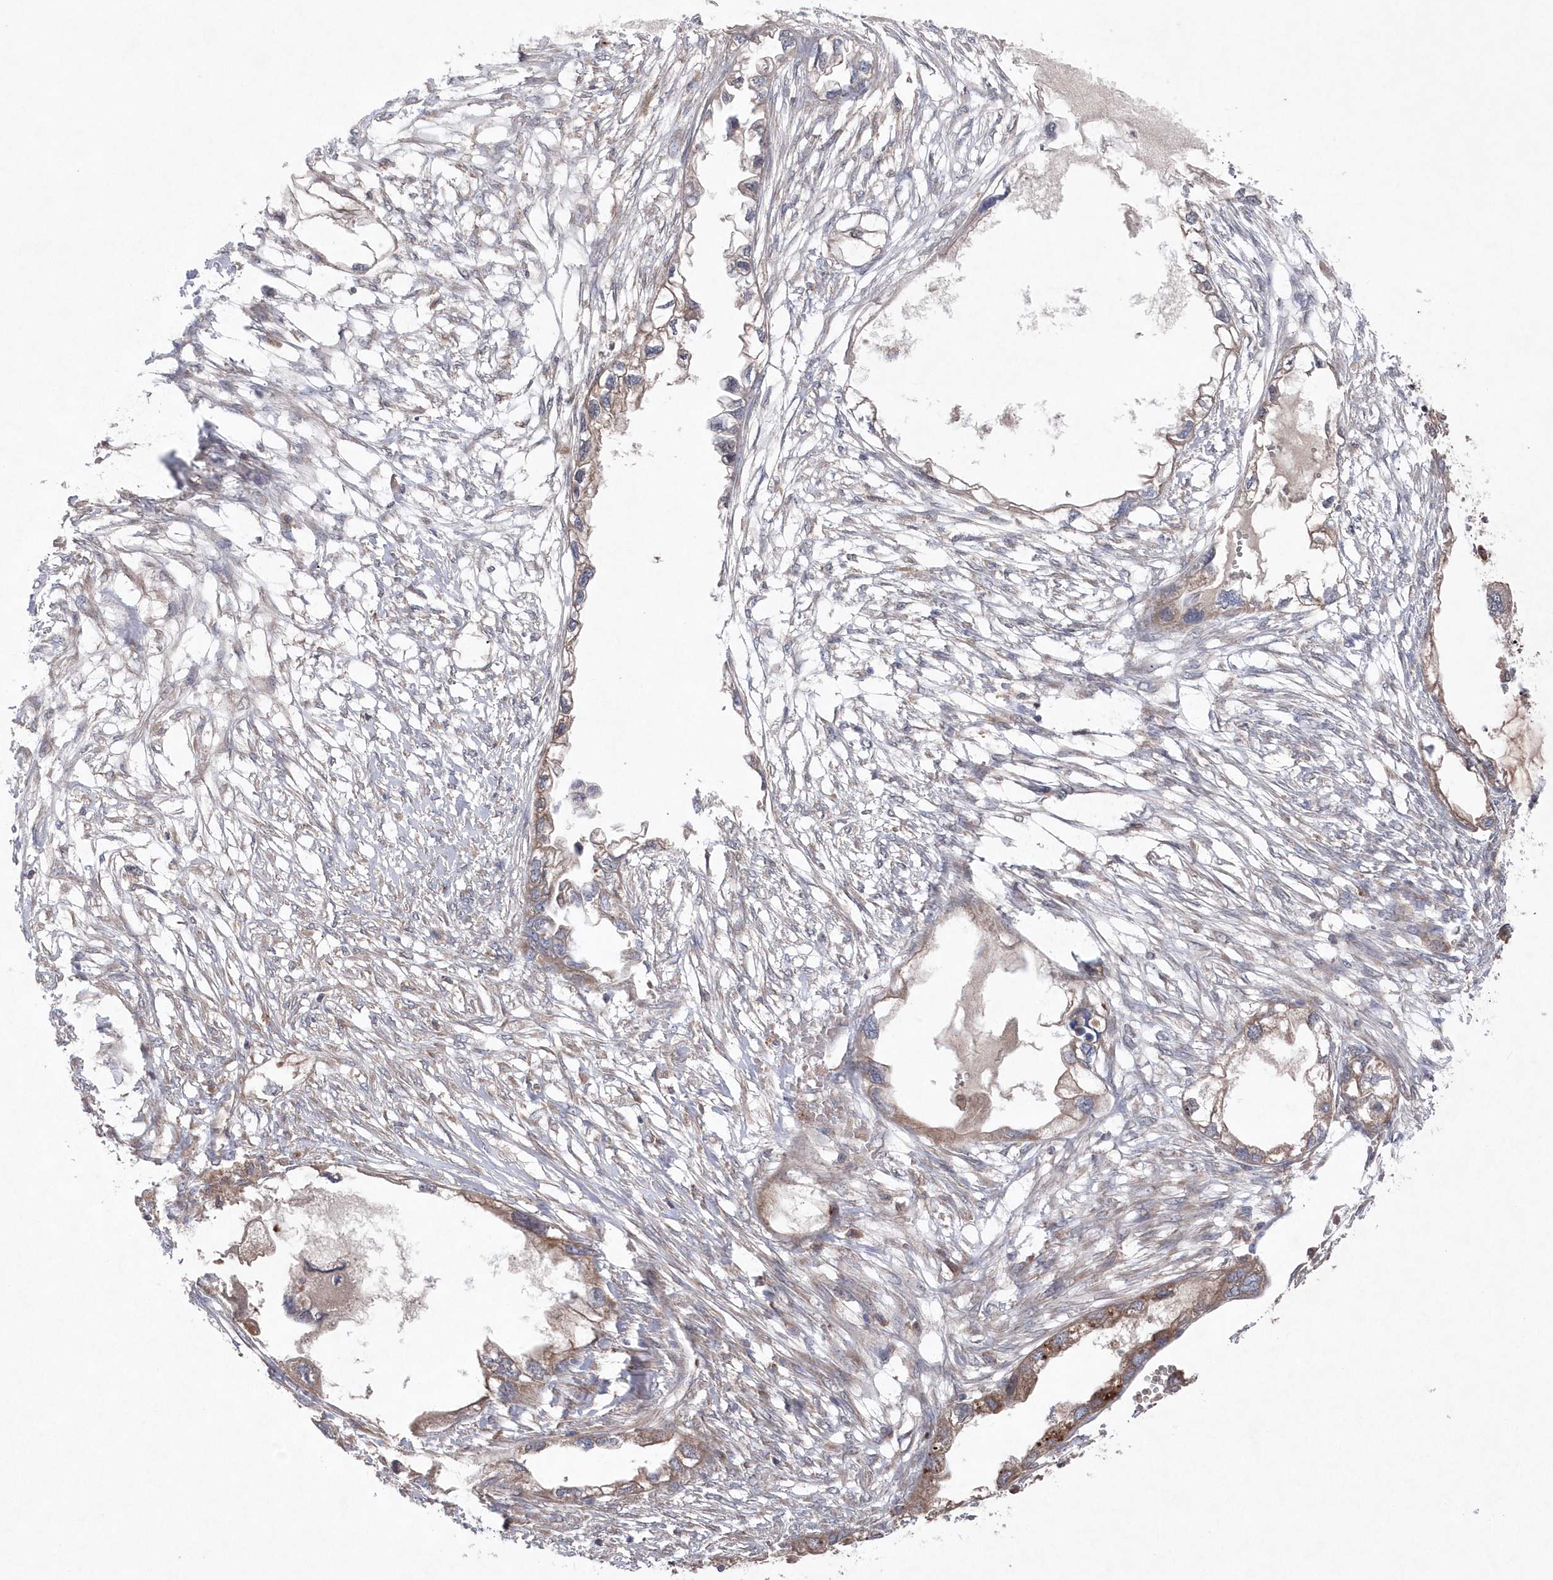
{"staining": {"intensity": "weak", "quantity": ">75%", "location": "cytoplasmic/membranous"}, "tissue": "endometrial cancer", "cell_type": "Tumor cells", "image_type": "cancer", "snomed": [{"axis": "morphology", "description": "Adenocarcinoma, NOS"}, {"axis": "morphology", "description": "Adenocarcinoma, metastatic, NOS"}, {"axis": "topography", "description": "Adipose tissue"}, {"axis": "topography", "description": "Endometrium"}], "caption": "An image showing weak cytoplasmic/membranous positivity in approximately >75% of tumor cells in endometrial metastatic adenocarcinoma, as visualized by brown immunohistochemical staining.", "gene": "ASNSD1", "patient": {"sex": "female", "age": 67}}